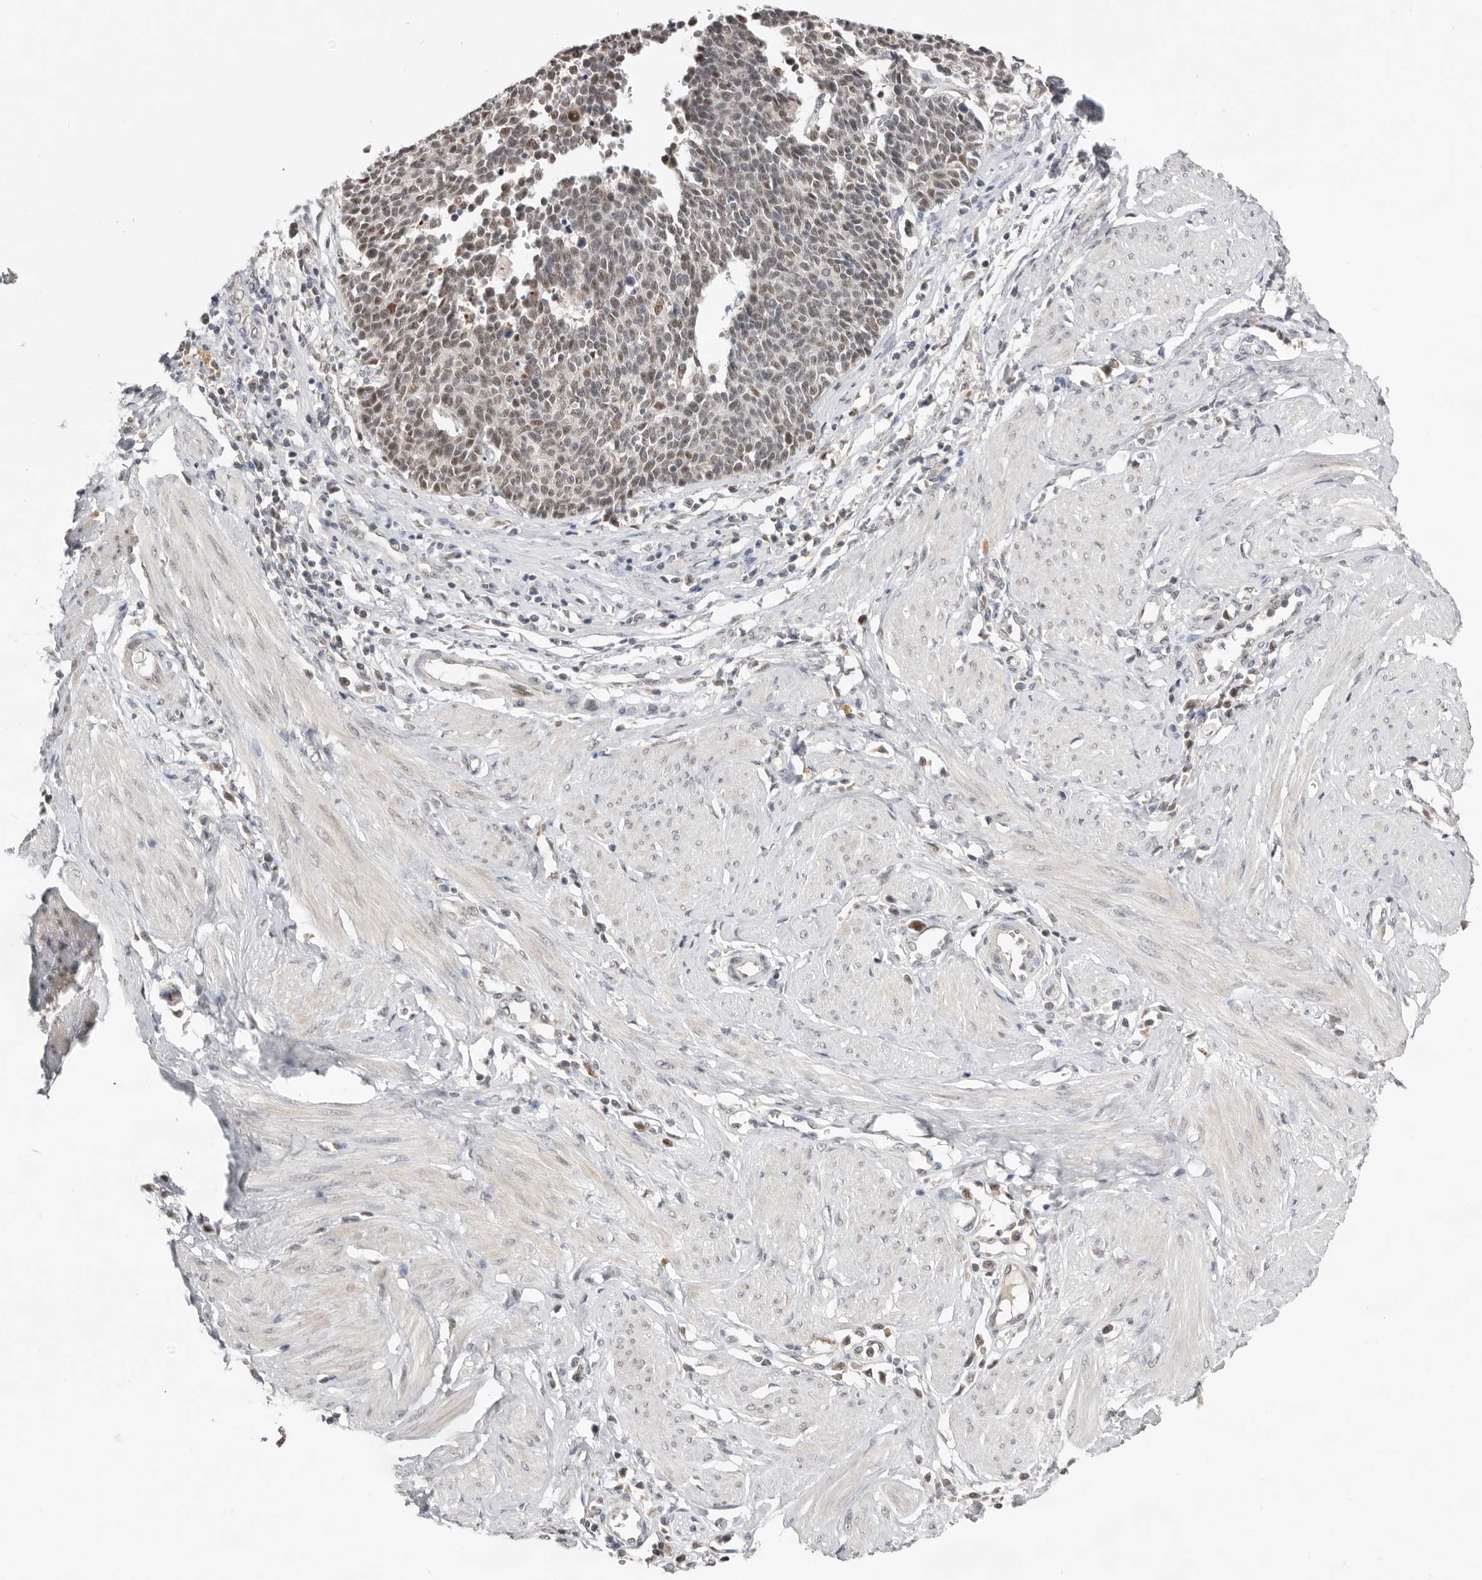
{"staining": {"intensity": "moderate", "quantity": ">75%", "location": "nuclear"}, "tissue": "cervical cancer", "cell_type": "Tumor cells", "image_type": "cancer", "snomed": [{"axis": "morphology", "description": "Normal tissue, NOS"}, {"axis": "morphology", "description": "Squamous cell carcinoma, NOS"}, {"axis": "topography", "description": "Cervix"}], "caption": "IHC photomicrograph of neoplastic tissue: cervical cancer stained using immunohistochemistry (IHC) reveals medium levels of moderate protein expression localized specifically in the nuclear of tumor cells, appearing as a nuclear brown color.", "gene": "BRCA2", "patient": {"sex": "female", "age": 35}}